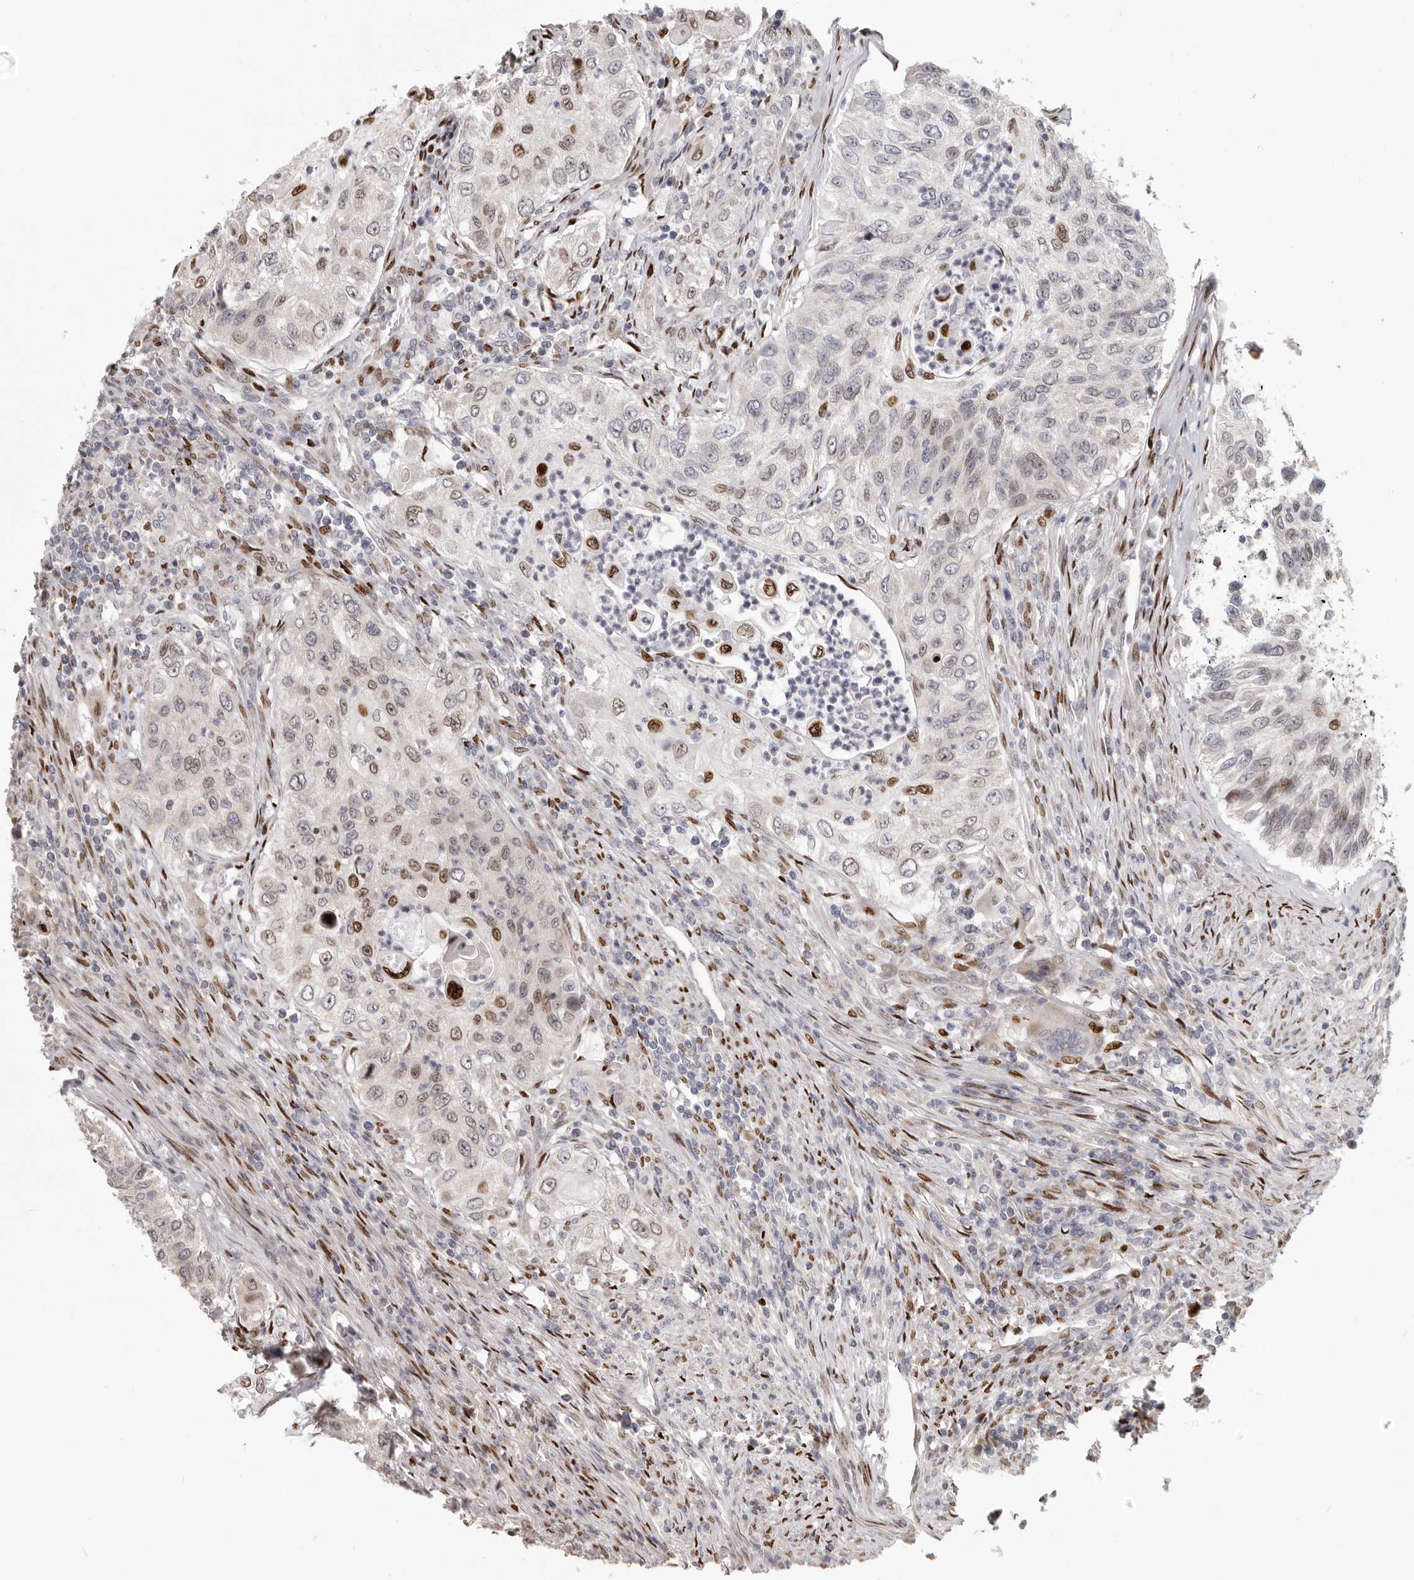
{"staining": {"intensity": "moderate", "quantity": "<25%", "location": "nuclear"}, "tissue": "urothelial cancer", "cell_type": "Tumor cells", "image_type": "cancer", "snomed": [{"axis": "morphology", "description": "Urothelial carcinoma, High grade"}, {"axis": "topography", "description": "Urinary bladder"}], "caption": "Urothelial carcinoma (high-grade) was stained to show a protein in brown. There is low levels of moderate nuclear expression in about <25% of tumor cells.", "gene": "SRP19", "patient": {"sex": "female", "age": 60}}